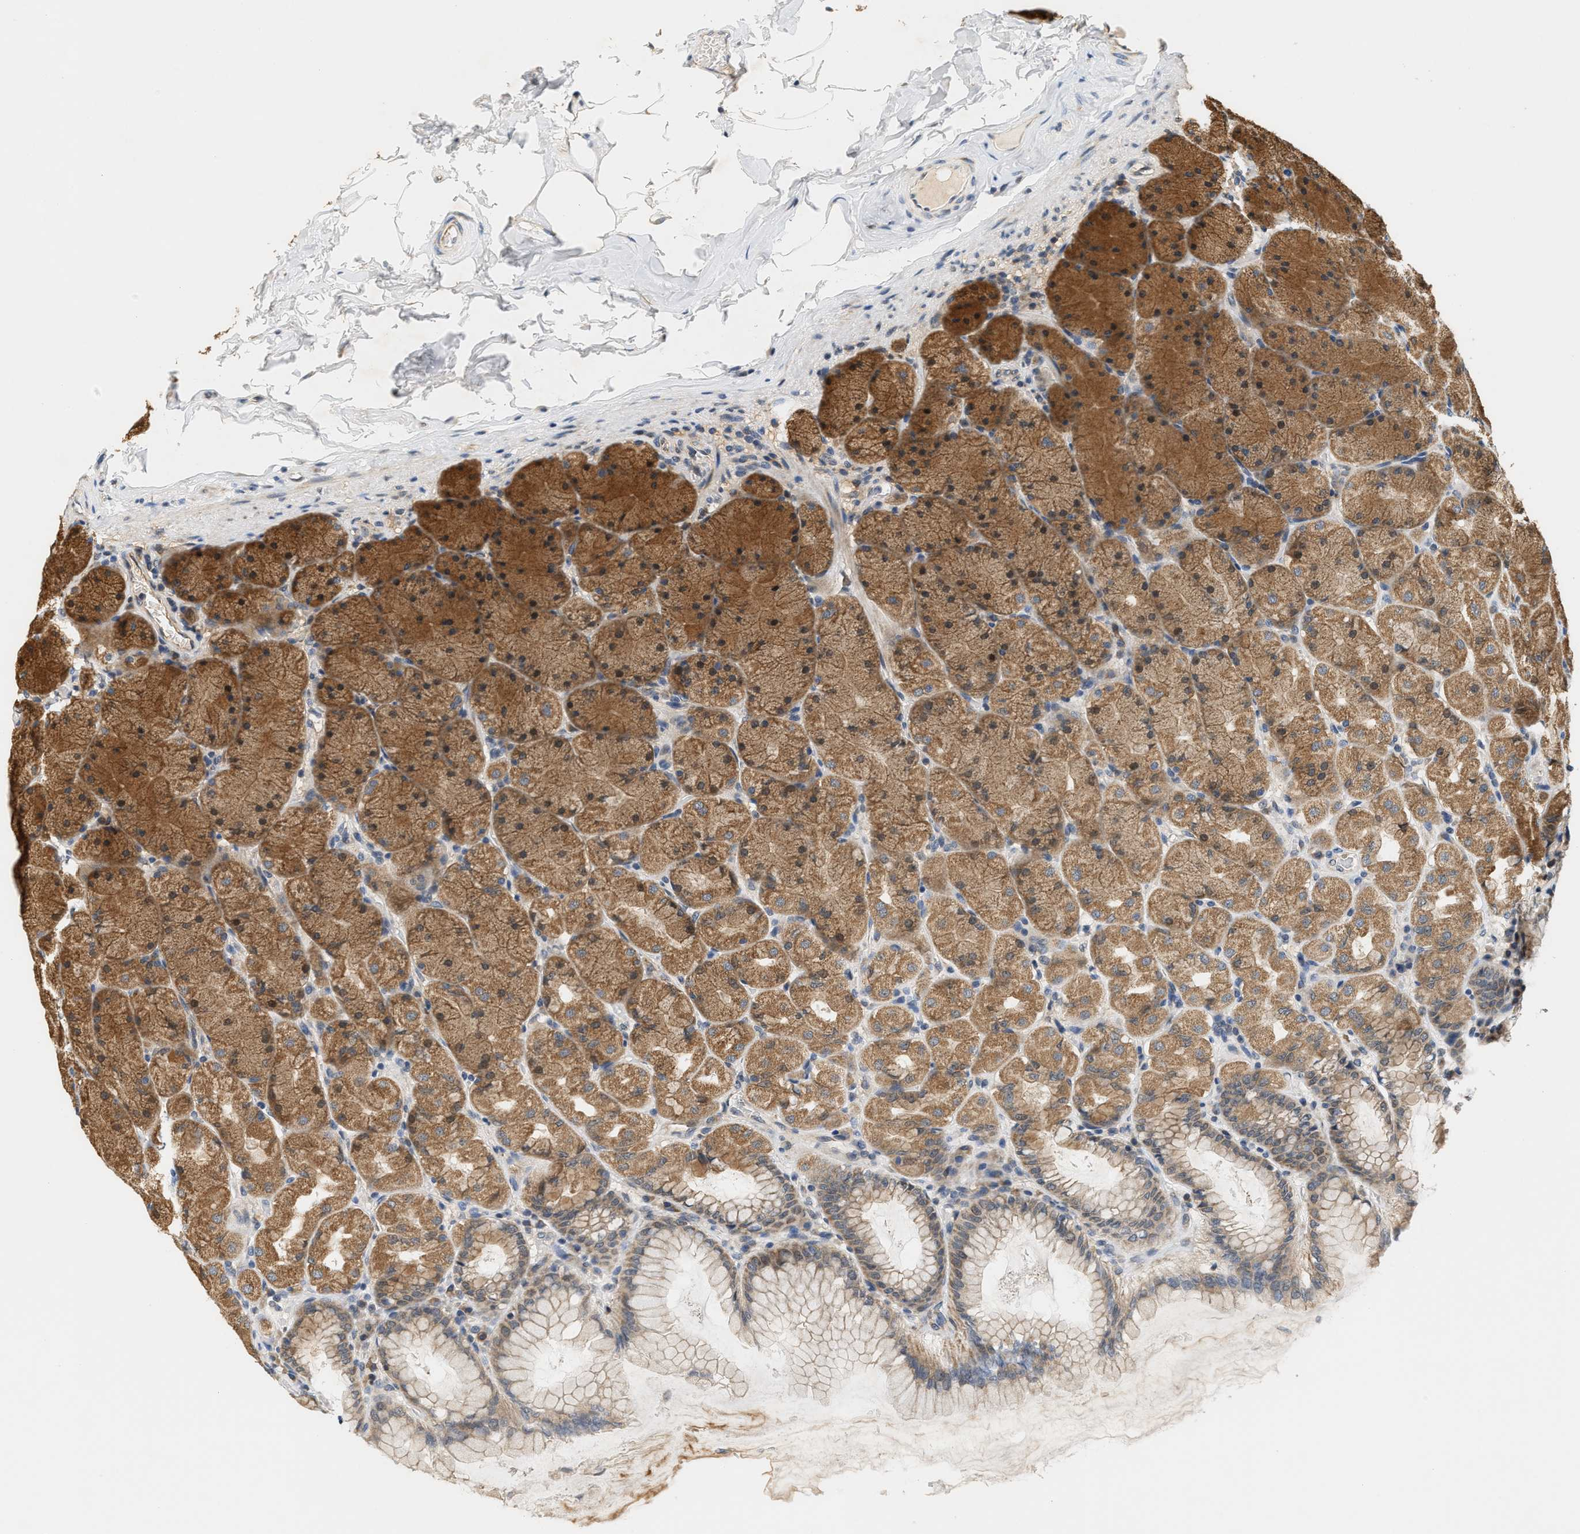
{"staining": {"intensity": "moderate", "quantity": ">75%", "location": "cytoplasmic/membranous,nuclear"}, "tissue": "stomach", "cell_type": "Glandular cells", "image_type": "normal", "snomed": [{"axis": "morphology", "description": "Normal tissue, NOS"}, {"axis": "topography", "description": "Stomach, upper"}], "caption": "Benign stomach was stained to show a protein in brown. There is medium levels of moderate cytoplasmic/membranous,nuclear staining in approximately >75% of glandular cells. The staining was performed using DAB, with brown indicating positive protein expression. Nuclei are stained blue with hematoxylin.", "gene": "GIGYF1", "patient": {"sex": "female", "age": 56}}